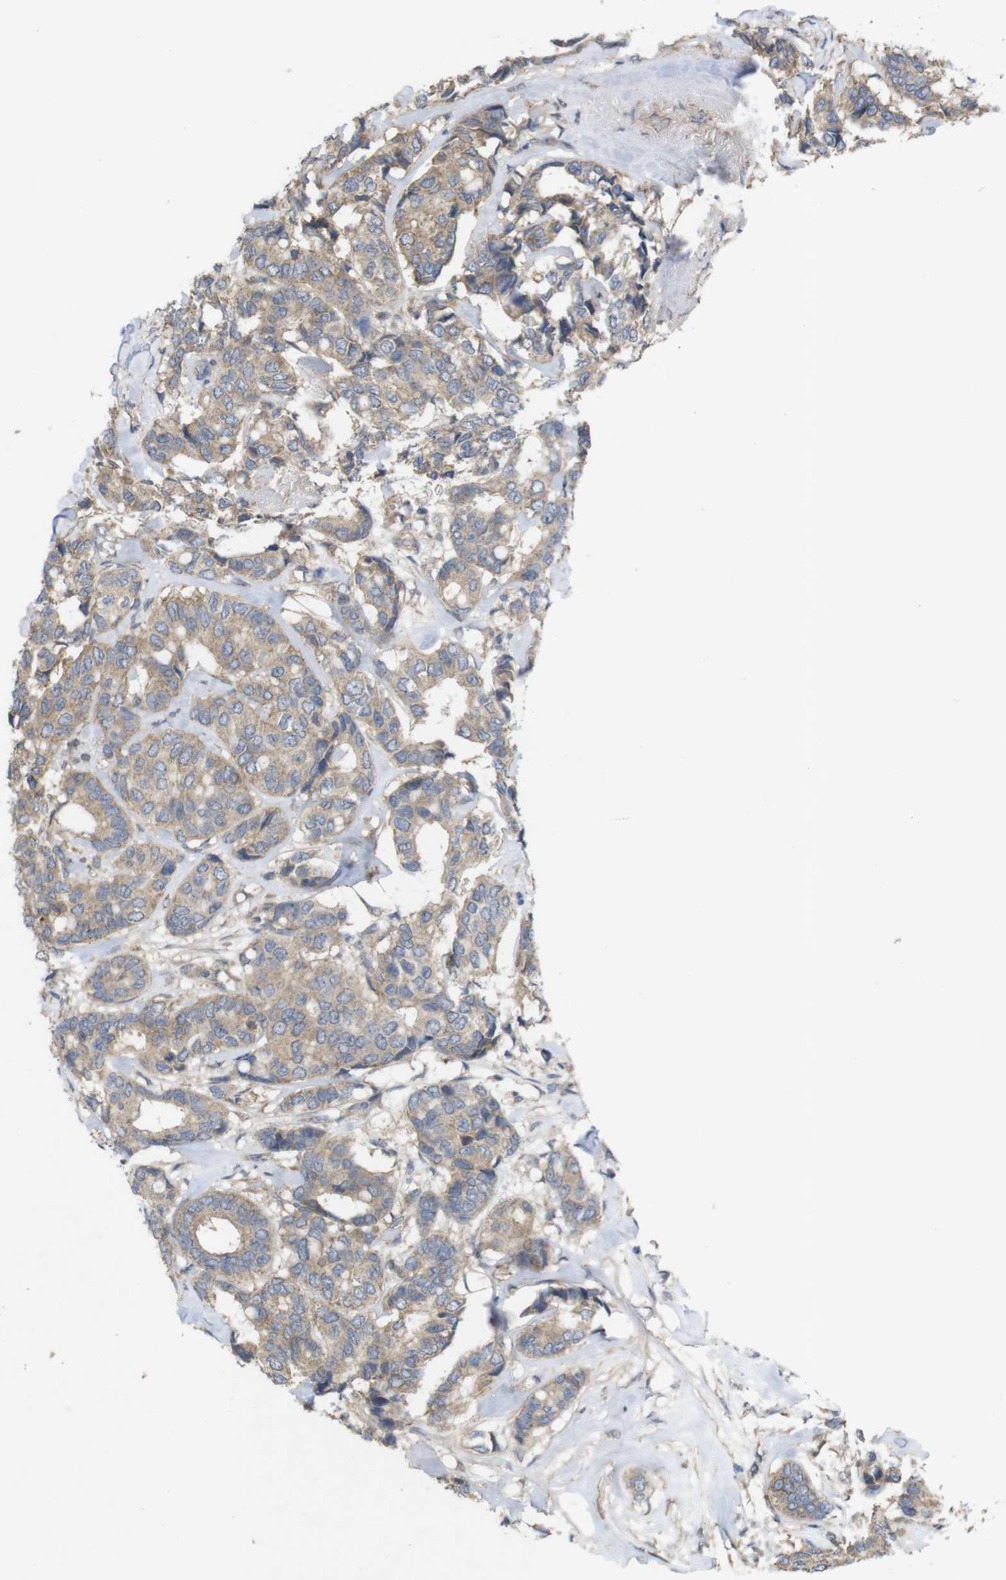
{"staining": {"intensity": "weak", "quantity": ">75%", "location": "cytoplasmic/membranous"}, "tissue": "breast cancer", "cell_type": "Tumor cells", "image_type": "cancer", "snomed": [{"axis": "morphology", "description": "Duct carcinoma"}, {"axis": "topography", "description": "Breast"}], "caption": "Approximately >75% of tumor cells in human invasive ductal carcinoma (breast) display weak cytoplasmic/membranous protein positivity as visualized by brown immunohistochemical staining.", "gene": "KCNS3", "patient": {"sex": "female", "age": 87}}